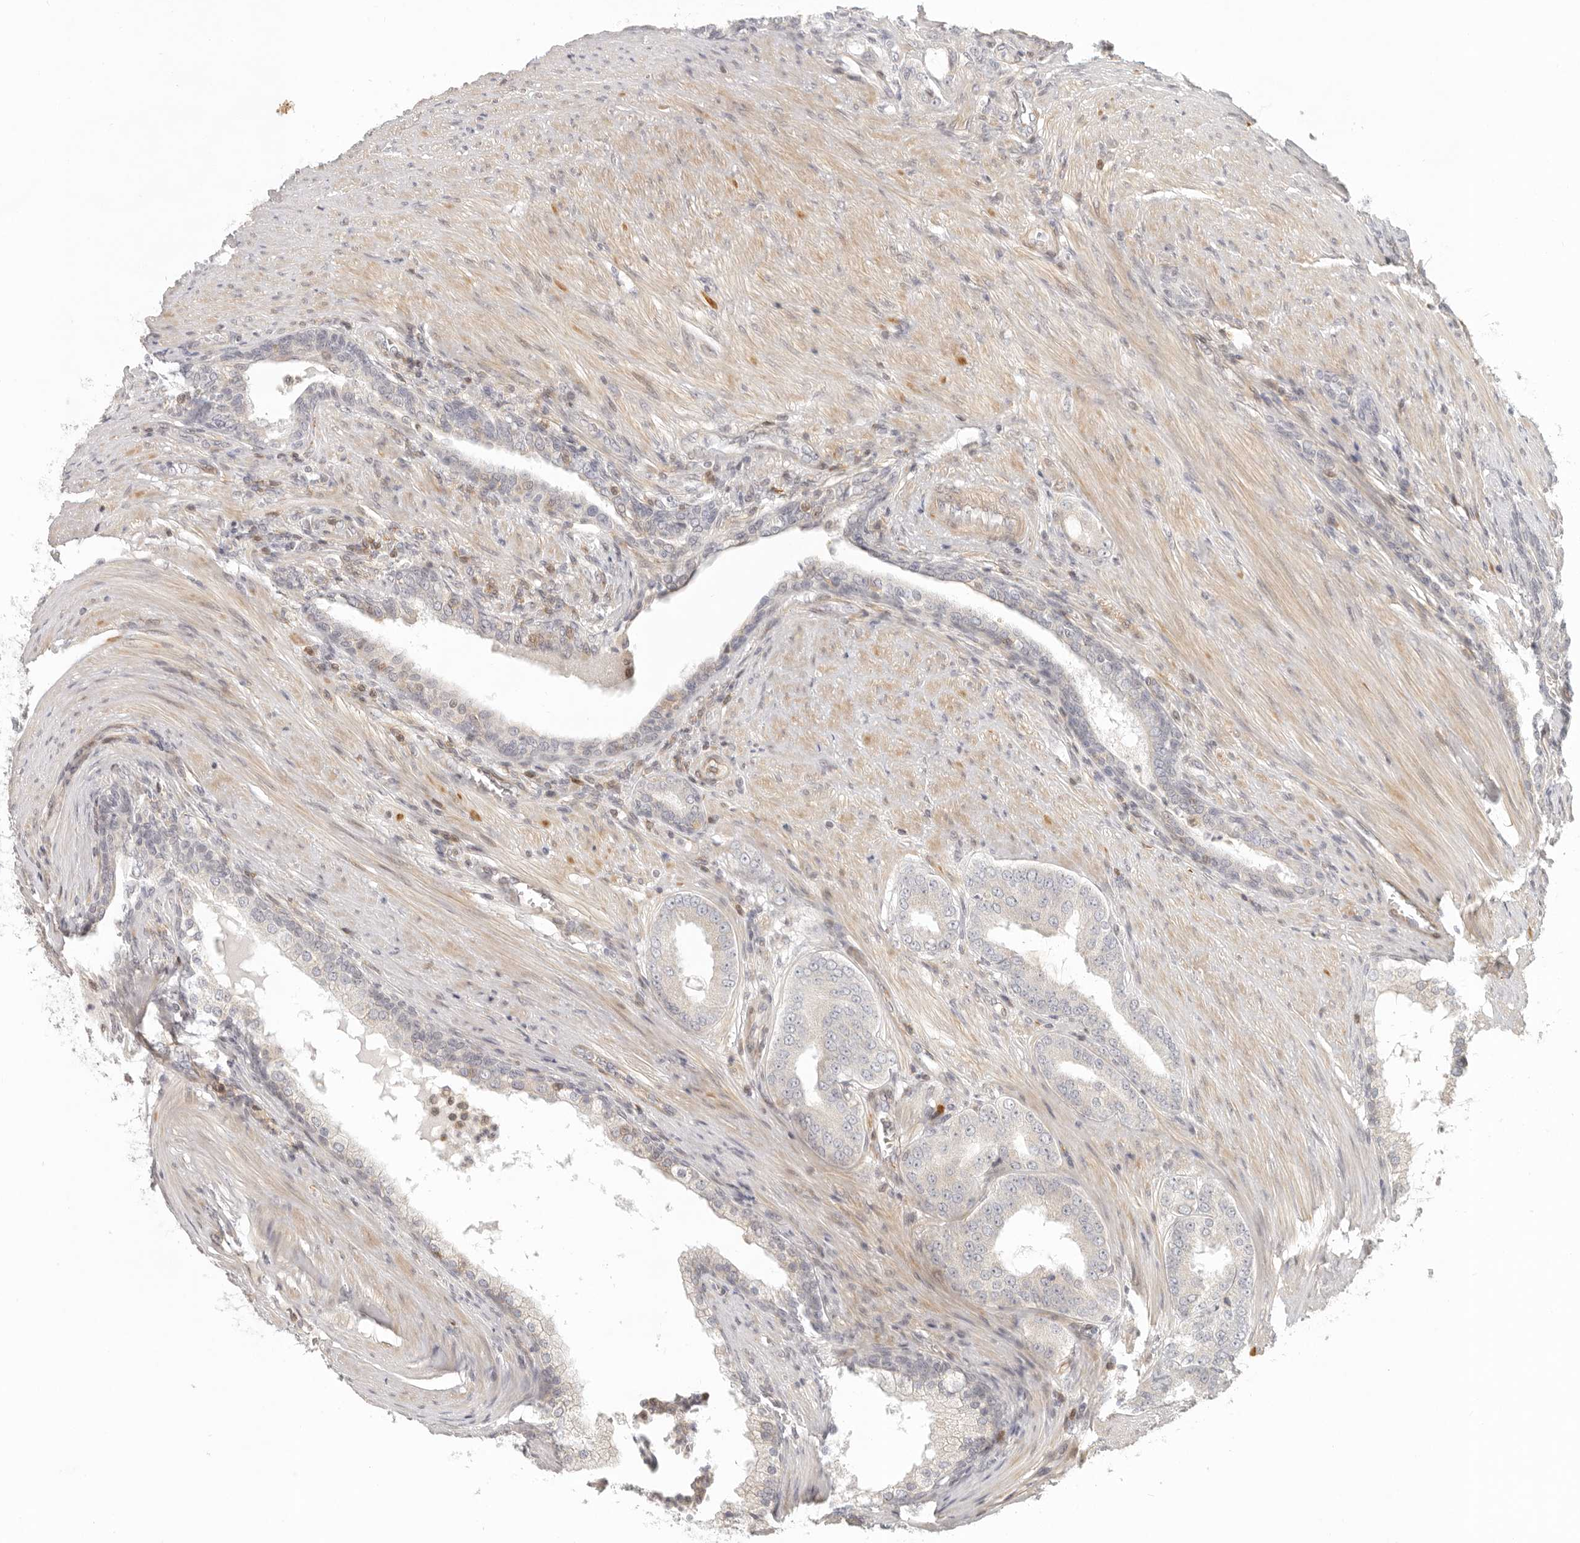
{"staining": {"intensity": "negative", "quantity": "none", "location": "none"}, "tissue": "prostate cancer", "cell_type": "Tumor cells", "image_type": "cancer", "snomed": [{"axis": "morphology", "description": "Adenocarcinoma, High grade"}, {"axis": "topography", "description": "Prostate"}], "caption": "An immunohistochemistry (IHC) image of prostate cancer (adenocarcinoma (high-grade)) is shown. There is no staining in tumor cells of prostate cancer (adenocarcinoma (high-grade)). (DAB (3,3'-diaminobenzidine) immunohistochemistry (IHC) visualized using brightfield microscopy, high magnification).", "gene": "AHDC1", "patient": {"sex": "male", "age": 60}}